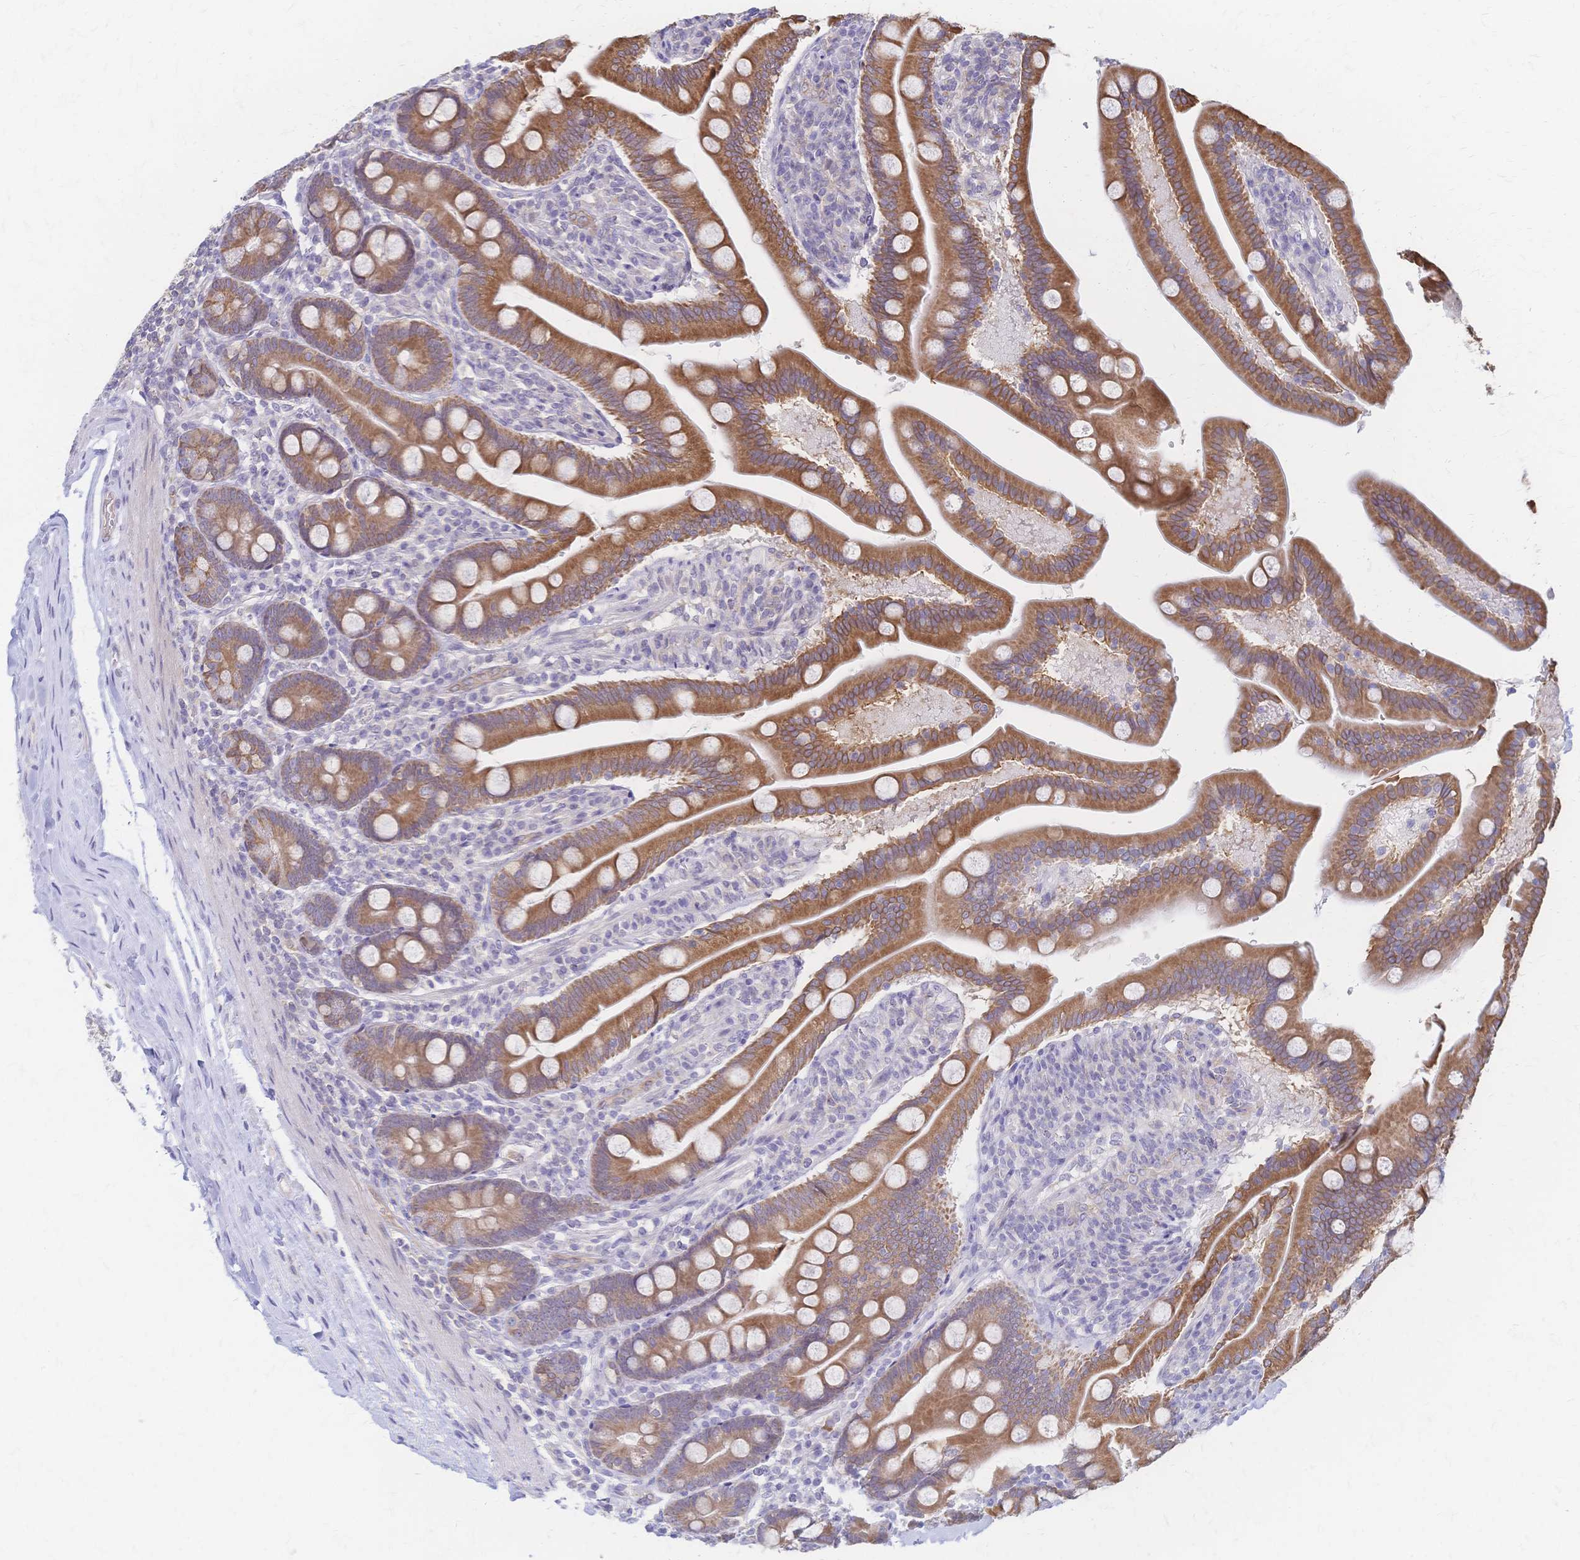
{"staining": {"intensity": "moderate", "quantity": ">75%", "location": "cytoplasmic/membranous"}, "tissue": "duodenum", "cell_type": "Glandular cells", "image_type": "normal", "snomed": [{"axis": "morphology", "description": "Normal tissue, NOS"}, {"axis": "topography", "description": "Duodenum"}], "caption": "Moderate cytoplasmic/membranous positivity is seen in about >75% of glandular cells in normal duodenum.", "gene": "CYB5A", "patient": {"sex": "female", "age": 67}}